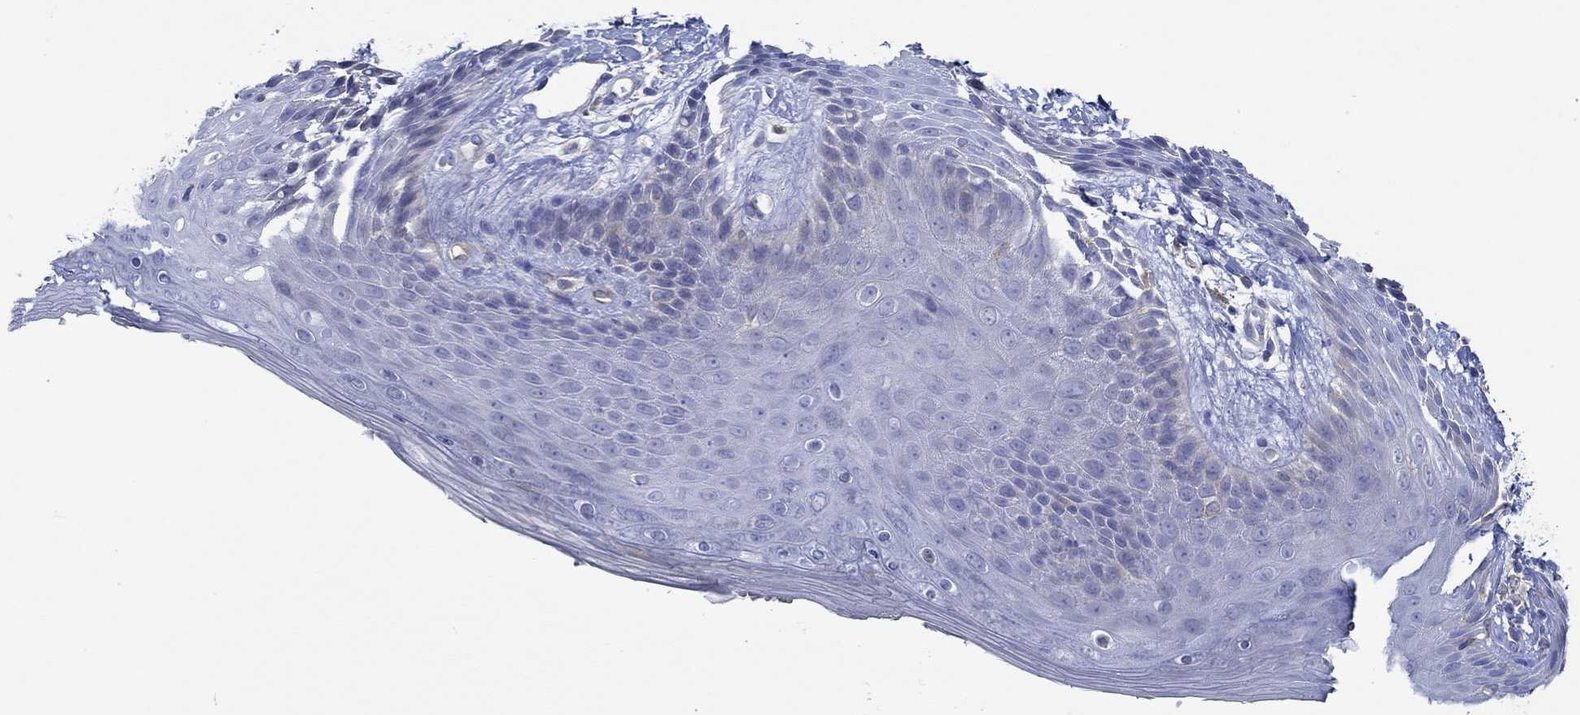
{"staining": {"intensity": "negative", "quantity": "none", "location": "none"}, "tissue": "skin", "cell_type": "Epidermal cells", "image_type": "normal", "snomed": [{"axis": "morphology", "description": "Normal tissue, NOS"}, {"axis": "topography", "description": "Anal"}], "caption": "An immunohistochemistry micrograph of unremarkable skin is shown. There is no staining in epidermal cells of skin.", "gene": "SLC27A3", "patient": {"sex": "male", "age": 36}}